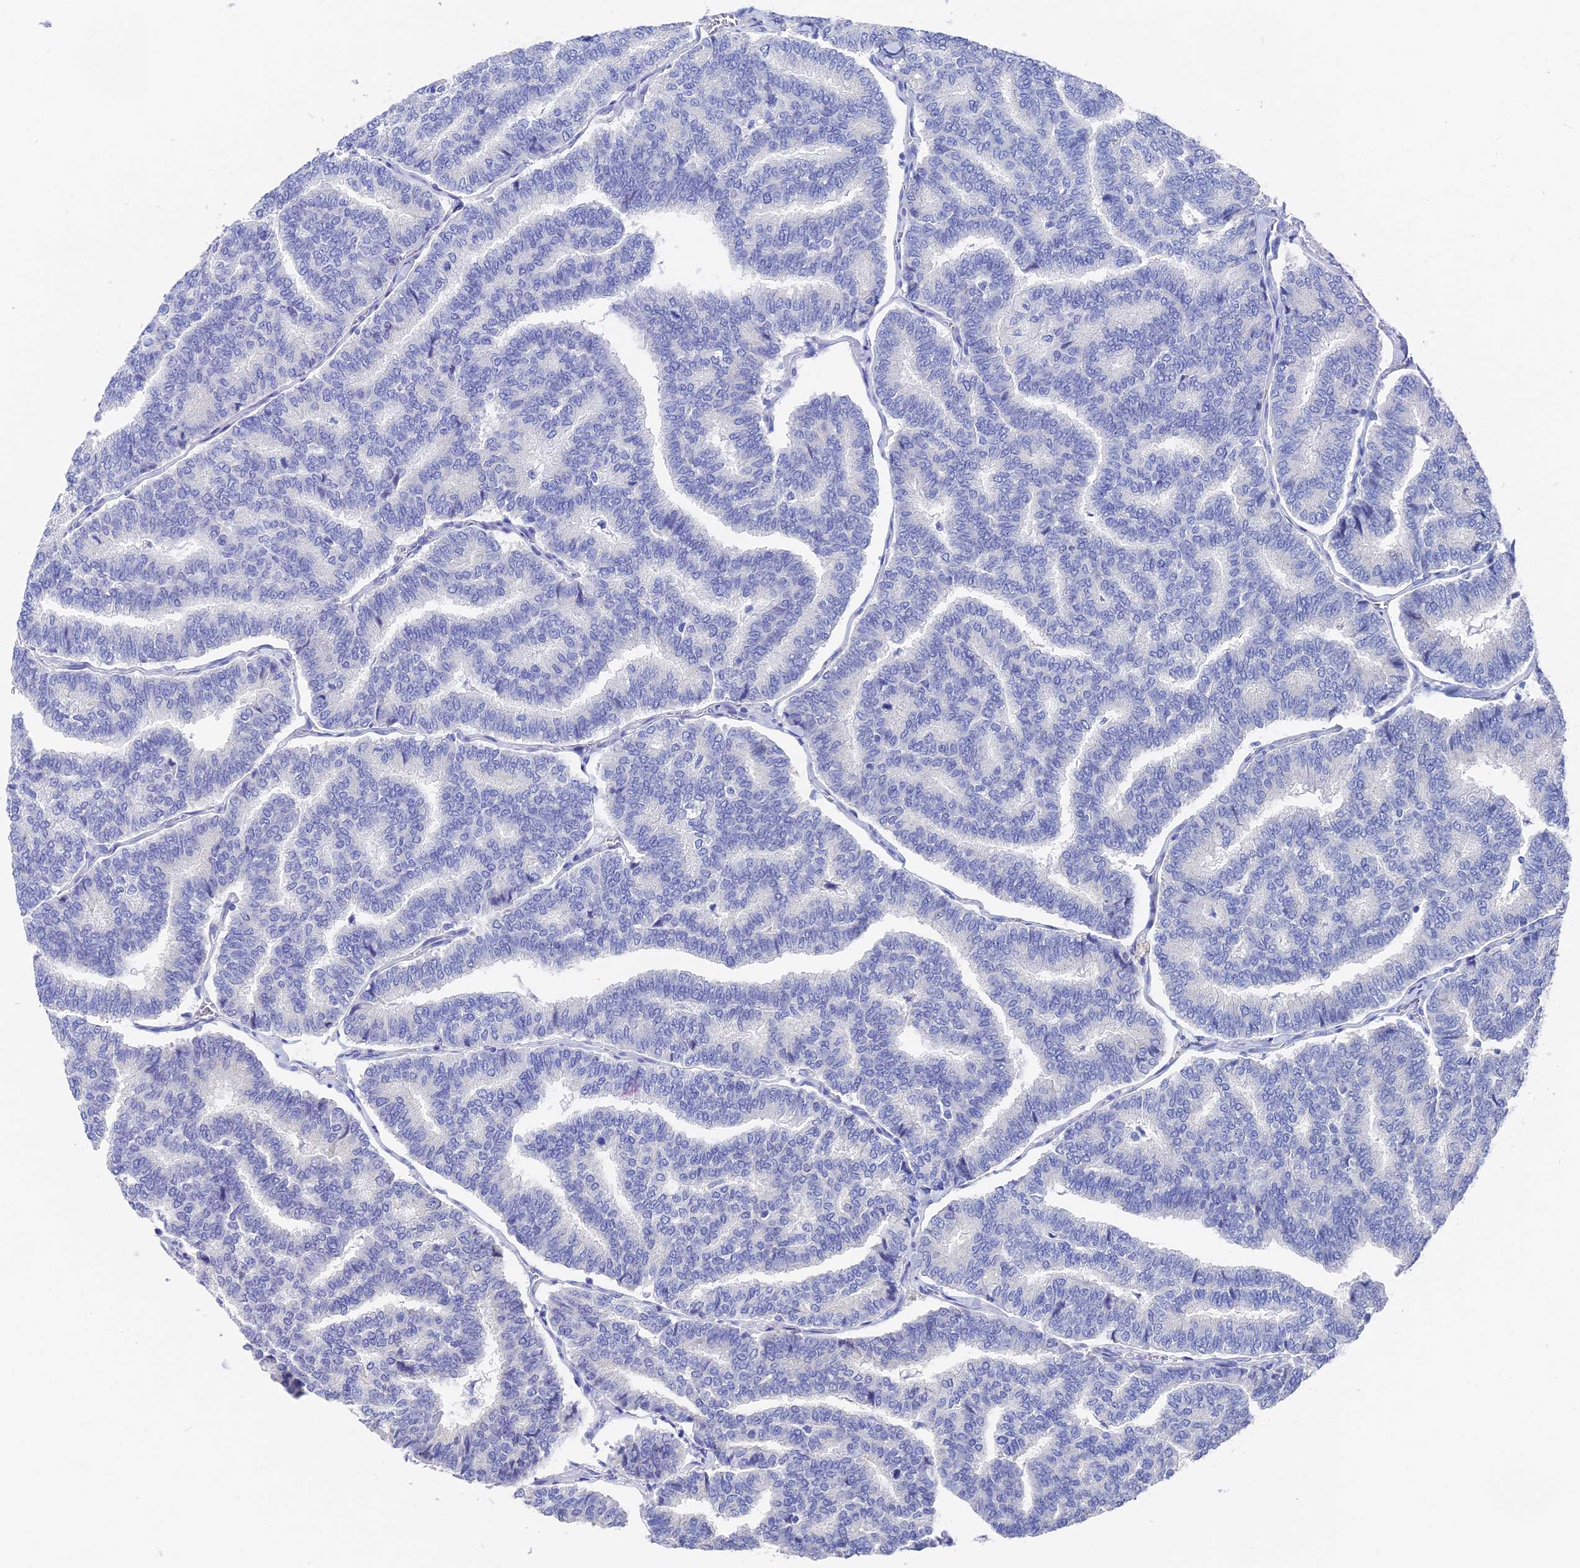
{"staining": {"intensity": "negative", "quantity": "none", "location": "none"}, "tissue": "thyroid cancer", "cell_type": "Tumor cells", "image_type": "cancer", "snomed": [{"axis": "morphology", "description": "Papillary adenocarcinoma, NOS"}, {"axis": "topography", "description": "Thyroid gland"}], "caption": "A histopathology image of papillary adenocarcinoma (thyroid) stained for a protein demonstrates no brown staining in tumor cells.", "gene": "VPS33B", "patient": {"sex": "female", "age": 35}}